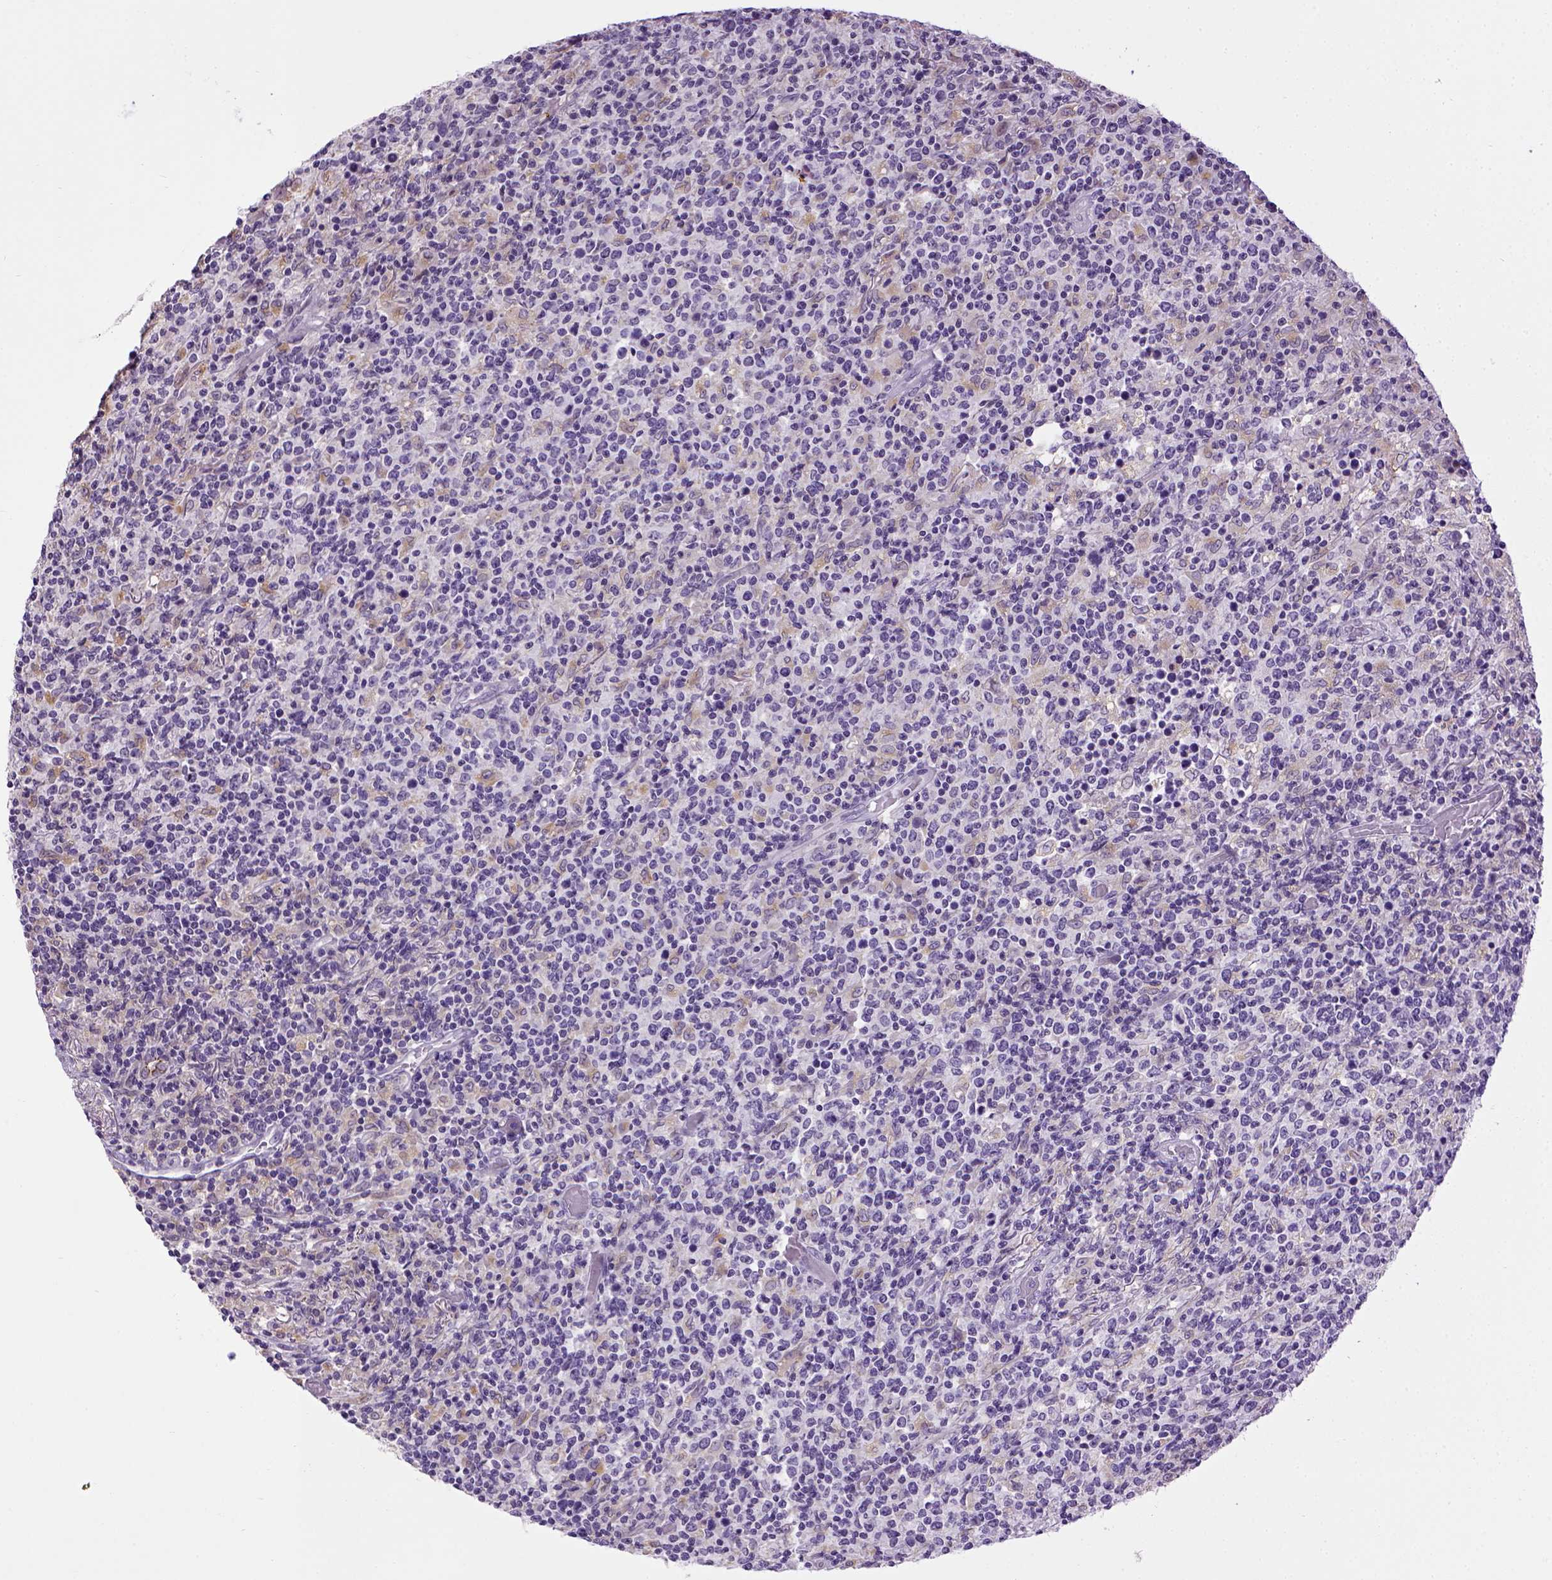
{"staining": {"intensity": "negative", "quantity": "none", "location": "none"}, "tissue": "lymphoma", "cell_type": "Tumor cells", "image_type": "cancer", "snomed": [{"axis": "morphology", "description": "Malignant lymphoma, non-Hodgkin's type, High grade"}, {"axis": "topography", "description": "Lung"}], "caption": "Photomicrograph shows no protein expression in tumor cells of high-grade malignant lymphoma, non-Hodgkin's type tissue.", "gene": "CDH1", "patient": {"sex": "male", "age": 79}}